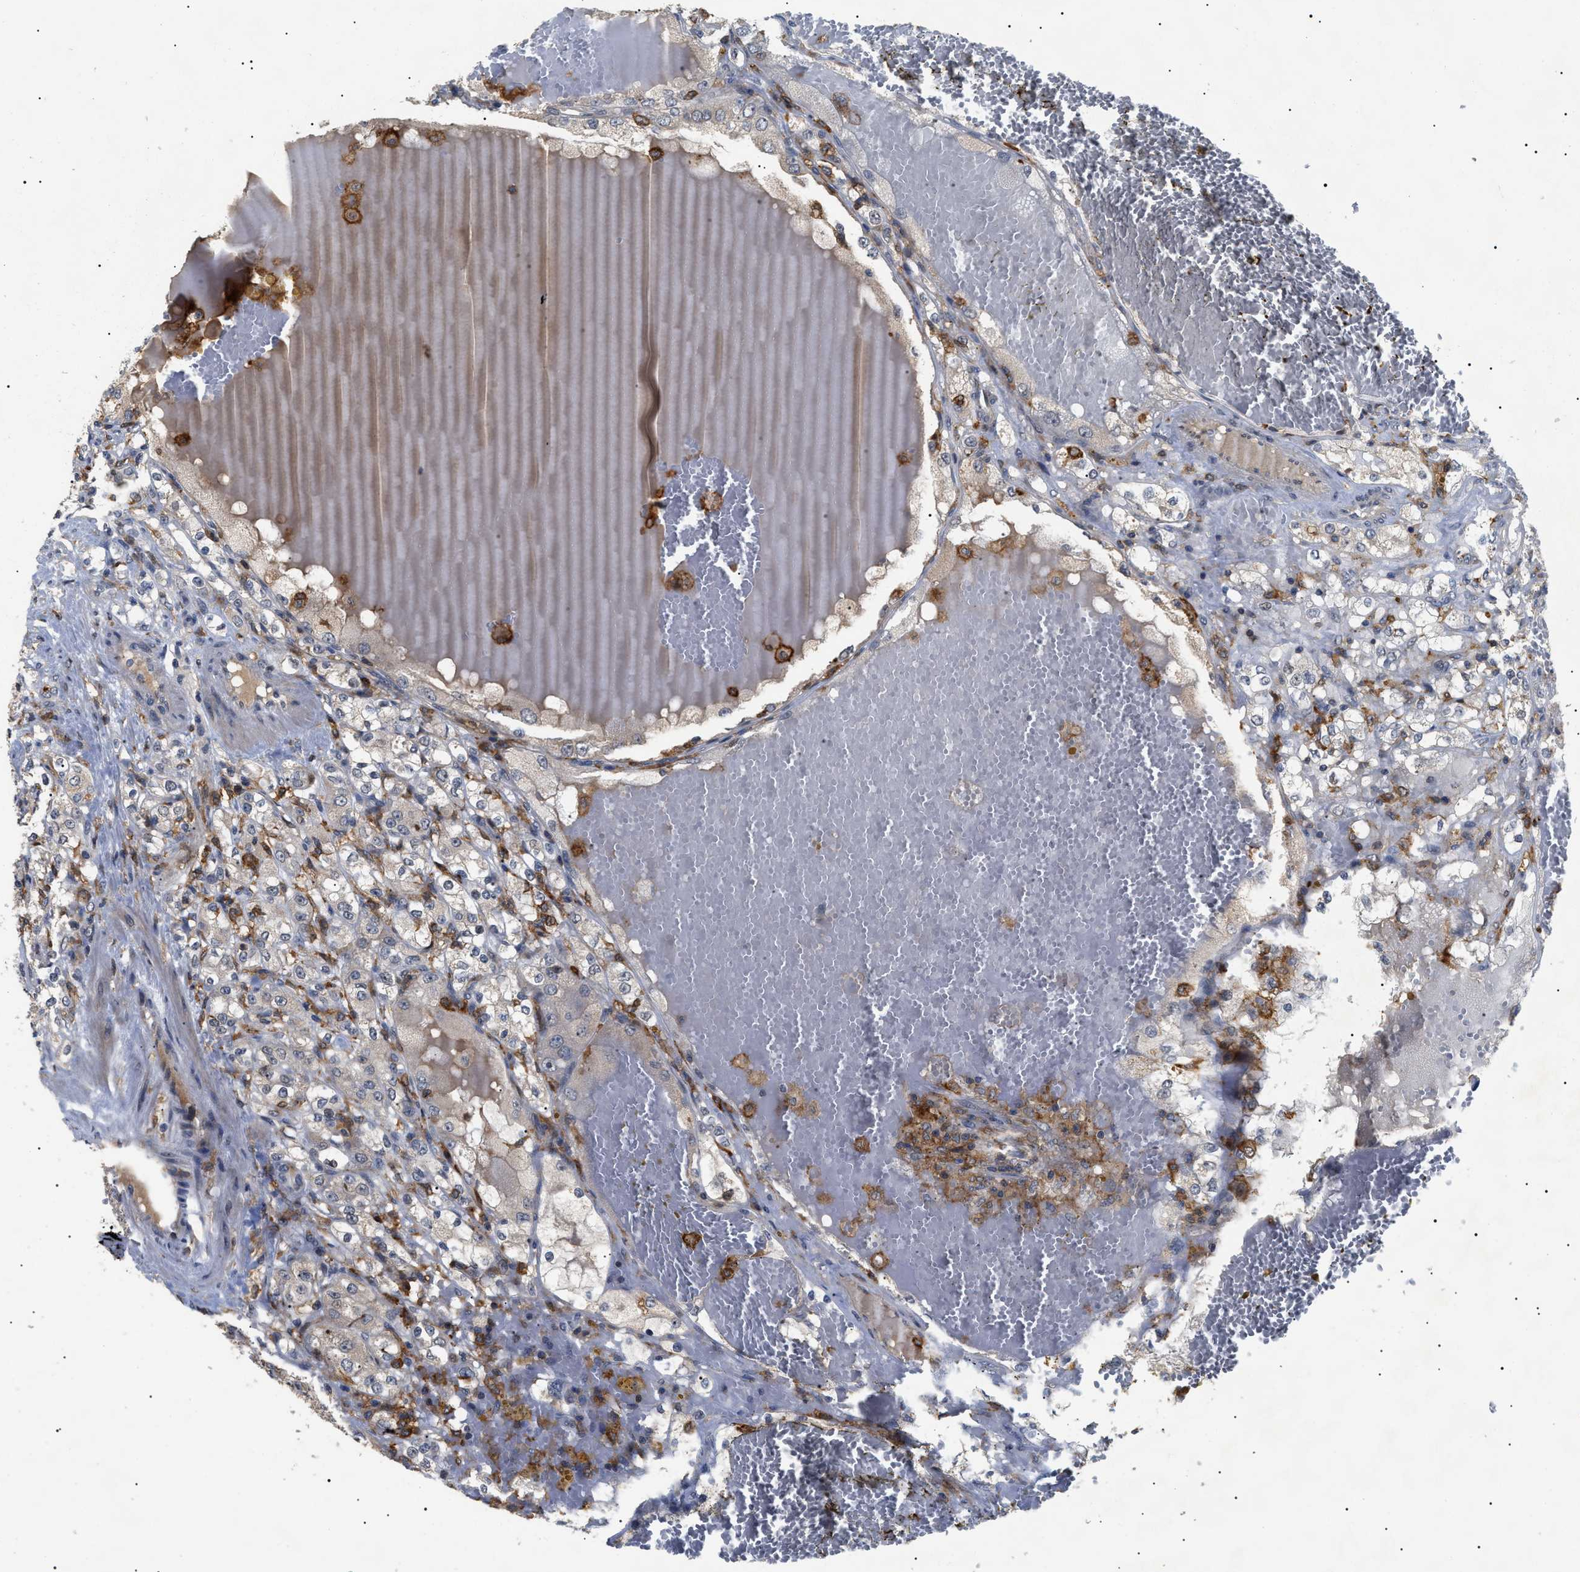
{"staining": {"intensity": "negative", "quantity": "none", "location": "none"}, "tissue": "renal cancer", "cell_type": "Tumor cells", "image_type": "cancer", "snomed": [{"axis": "morphology", "description": "Normal tissue, NOS"}, {"axis": "morphology", "description": "Adenocarcinoma, NOS"}, {"axis": "topography", "description": "Kidney"}], "caption": "DAB immunohistochemical staining of human adenocarcinoma (renal) reveals no significant expression in tumor cells. The staining is performed using DAB (3,3'-diaminobenzidine) brown chromogen with nuclei counter-stained in using hematoxylin.", "gene": "CD300A", "patient": {"sex": "male", "age": 61}}